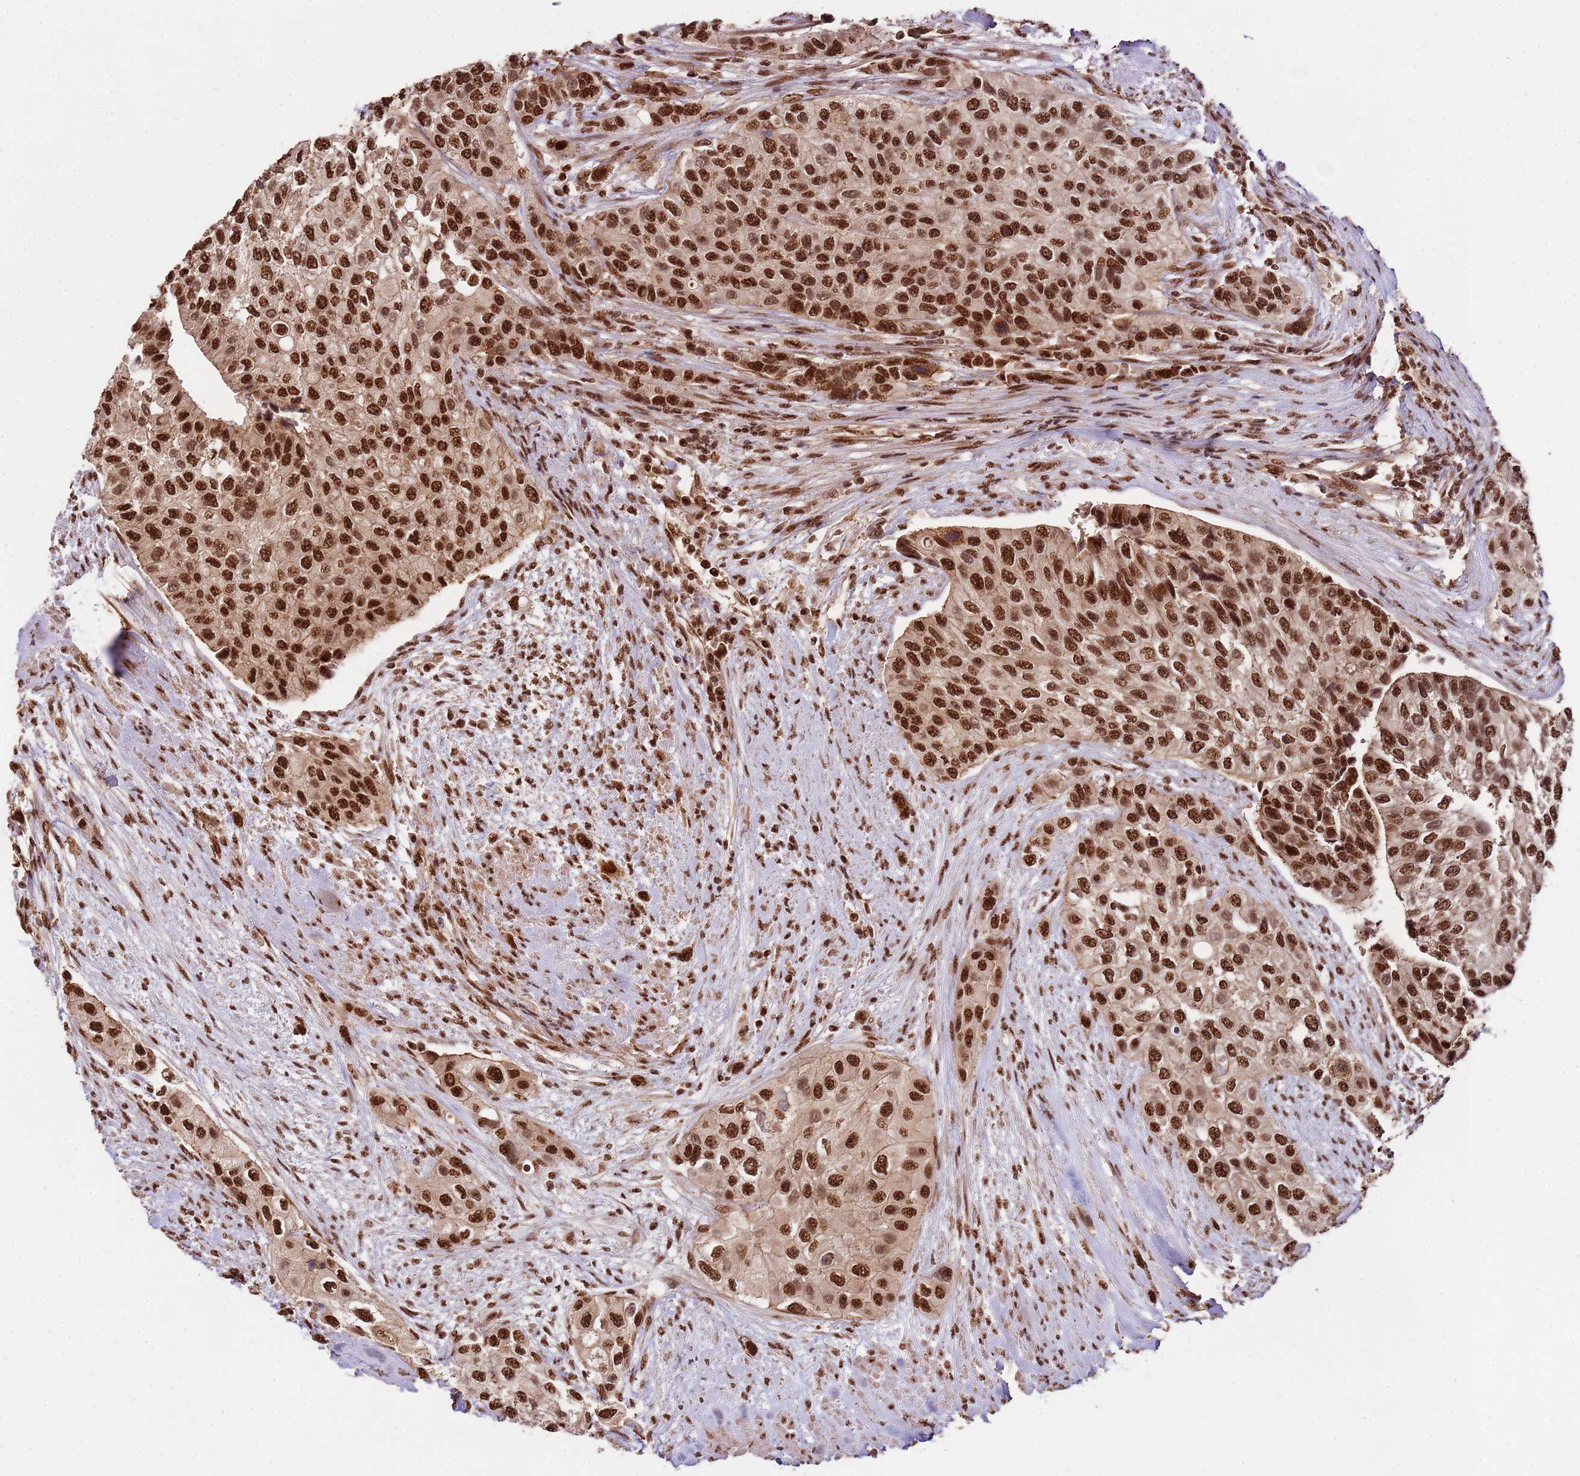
{"staining": {"intensity": "strong", "quantity": ">75%", "location": "nuclear"}, "tissue": "urothelial cancer", "cell_type": "Tumor cells", "image_type": "cancer", "snomed": [{"axis": "morphology", "description": "Normal tissue, NOS"}, {"axis": "morphology", "description": "Urothelial carcinoma, High grade"}, {"axis": "topography", "description": "Vascular tissue"}, {"axis": "topography", "description": "Urinary bladder"}], "caption": "Protein staining of high-grade urothelial carcinoma tissue displays strong nuclear staining in about >75% of tumor cells. The protein is stained brown, and the nuclei are stained in blue (DAB (3,3'-diaminobenzidine) IHC with brightfield microscopy, high magnification).", "gene": "ZBTB12", "patient": {"sex": "female", "age": 56}}